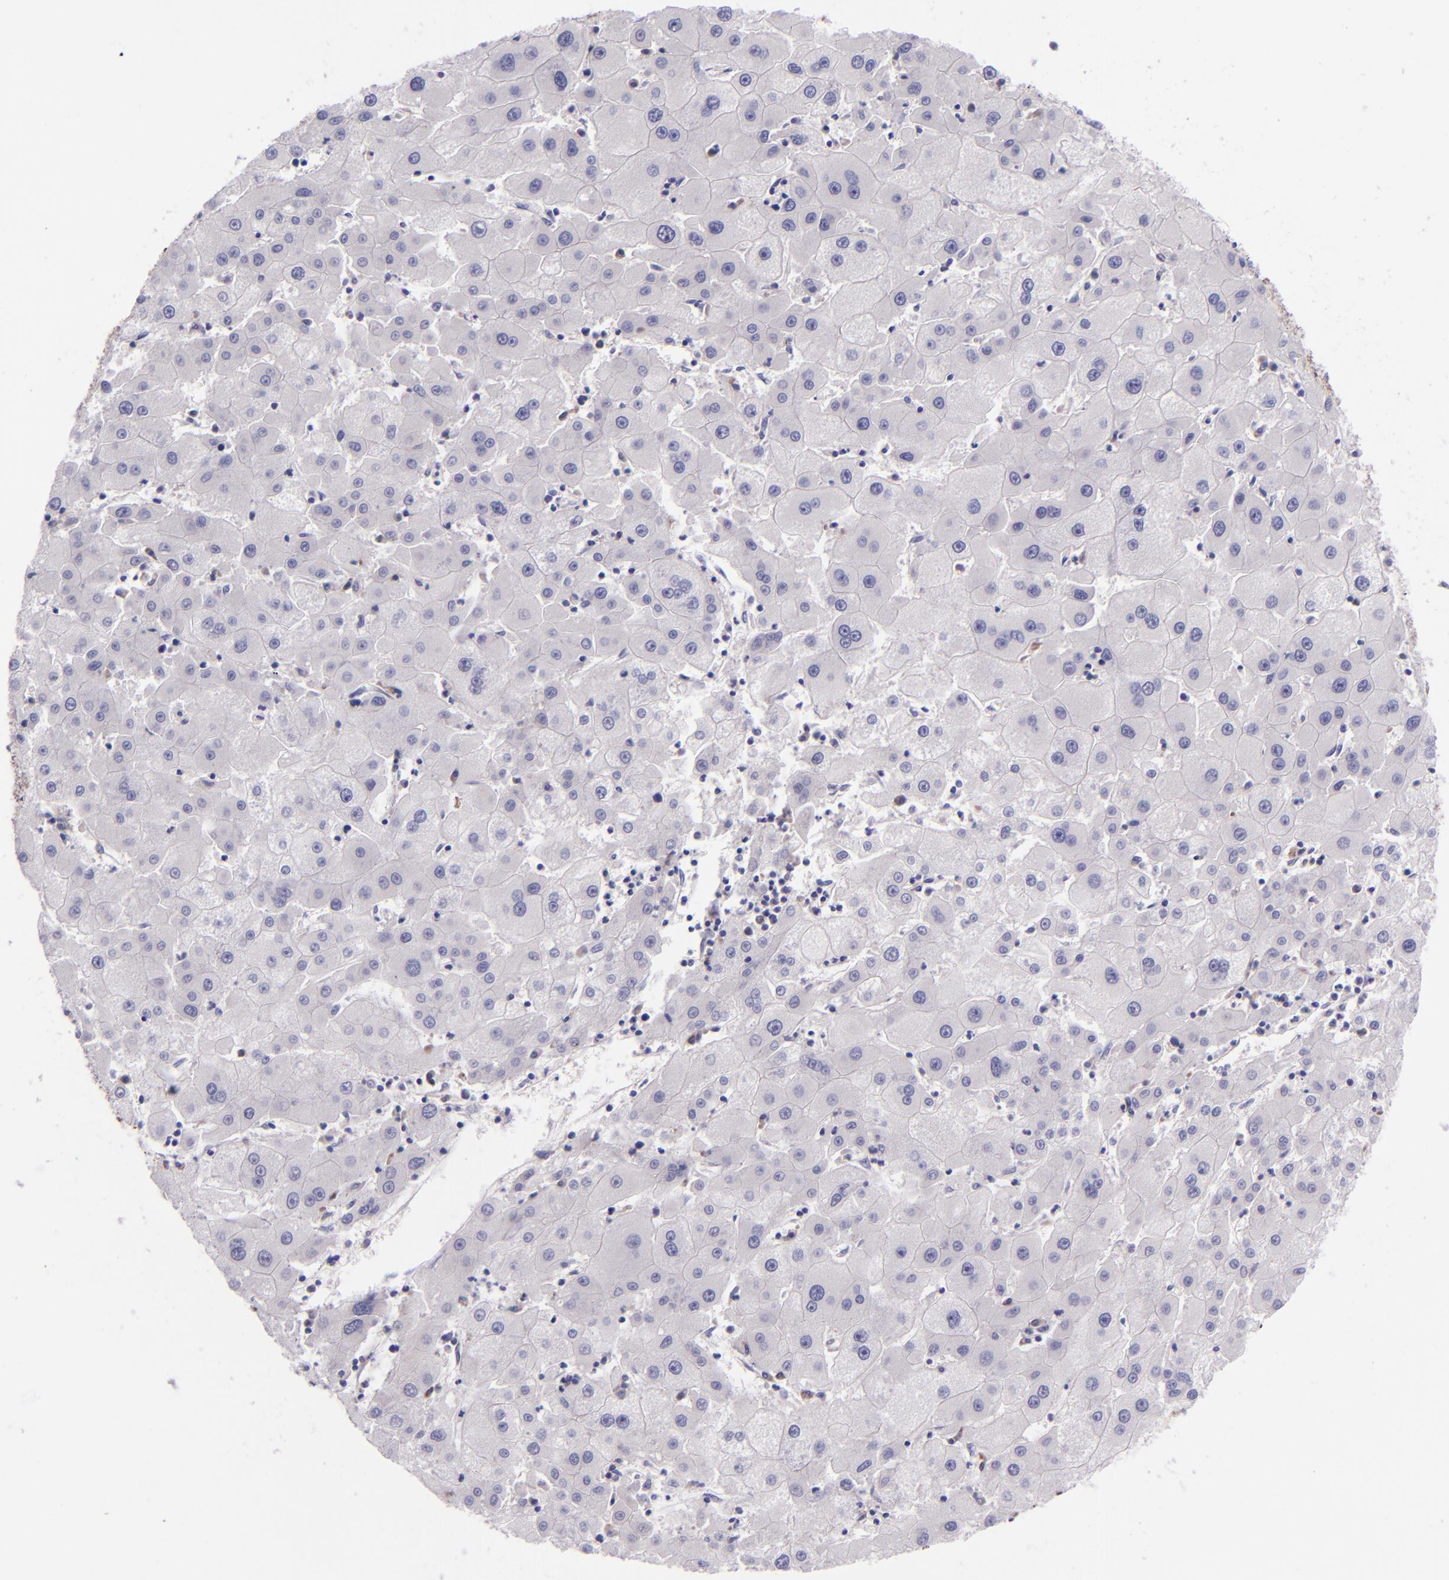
{"staining": {"intensity": "negative", "quantity": "none", "location": "none"}, "tissue": "liver cancer", "cell_type": "Tumor cells", "image_type": "cancer", "snomed": [{"axis": "morphology", "description": "Carcinoma, Hepatocellular, NOS"}, {"axis": "topography", "description": "Liver"}], "caption": "This photomicrograph is of liver cancer stained with immunohistochemistry to label a protein in brown with the nuclei are counter-stained blue. There is no expression in tumor cells. (DAB immunohistochemistry (IHC) visualized using brightfield microscopy, high magnification).", "gene": "IDH3G", "patient": {"sex": "male", "age": 72}}